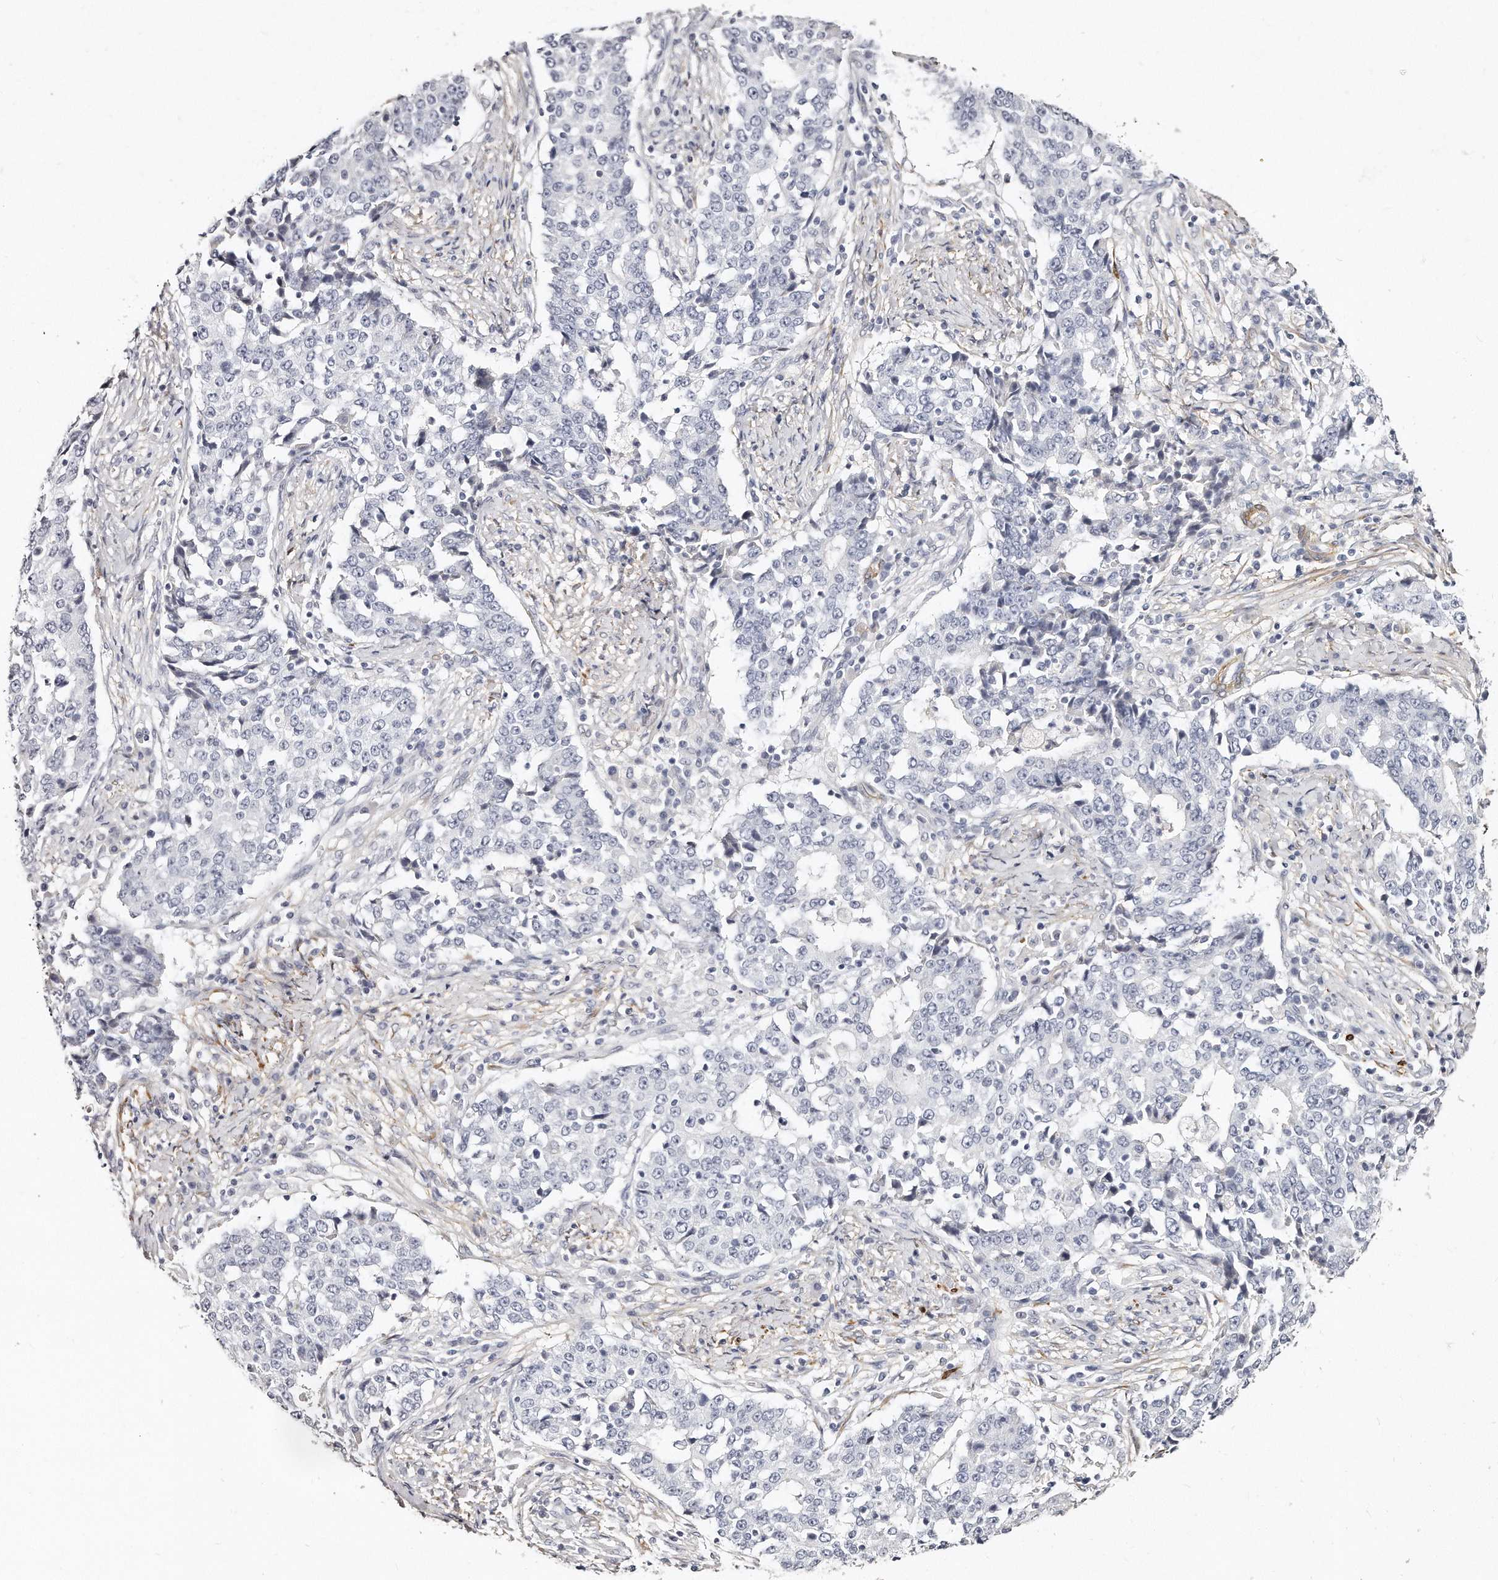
{"staining": {"intensity": "negative", "quantity": "none", "location": "none"}, "tissue": "stomach cancer", "cell_type": "Tumor cells", "image_type": "cancer", "snomed": [{"axis": "morphology", "description": "Adenocarcinoma, NOS"}, {"axis": "topography", "description": "Stomach"}], "caption": "A histopathology image of stomach cancer stained for a protein demonstrates no brown staining in tumor cells.", "gene": "LMOD1", "patient": {"sex": "male", "age": 59}}